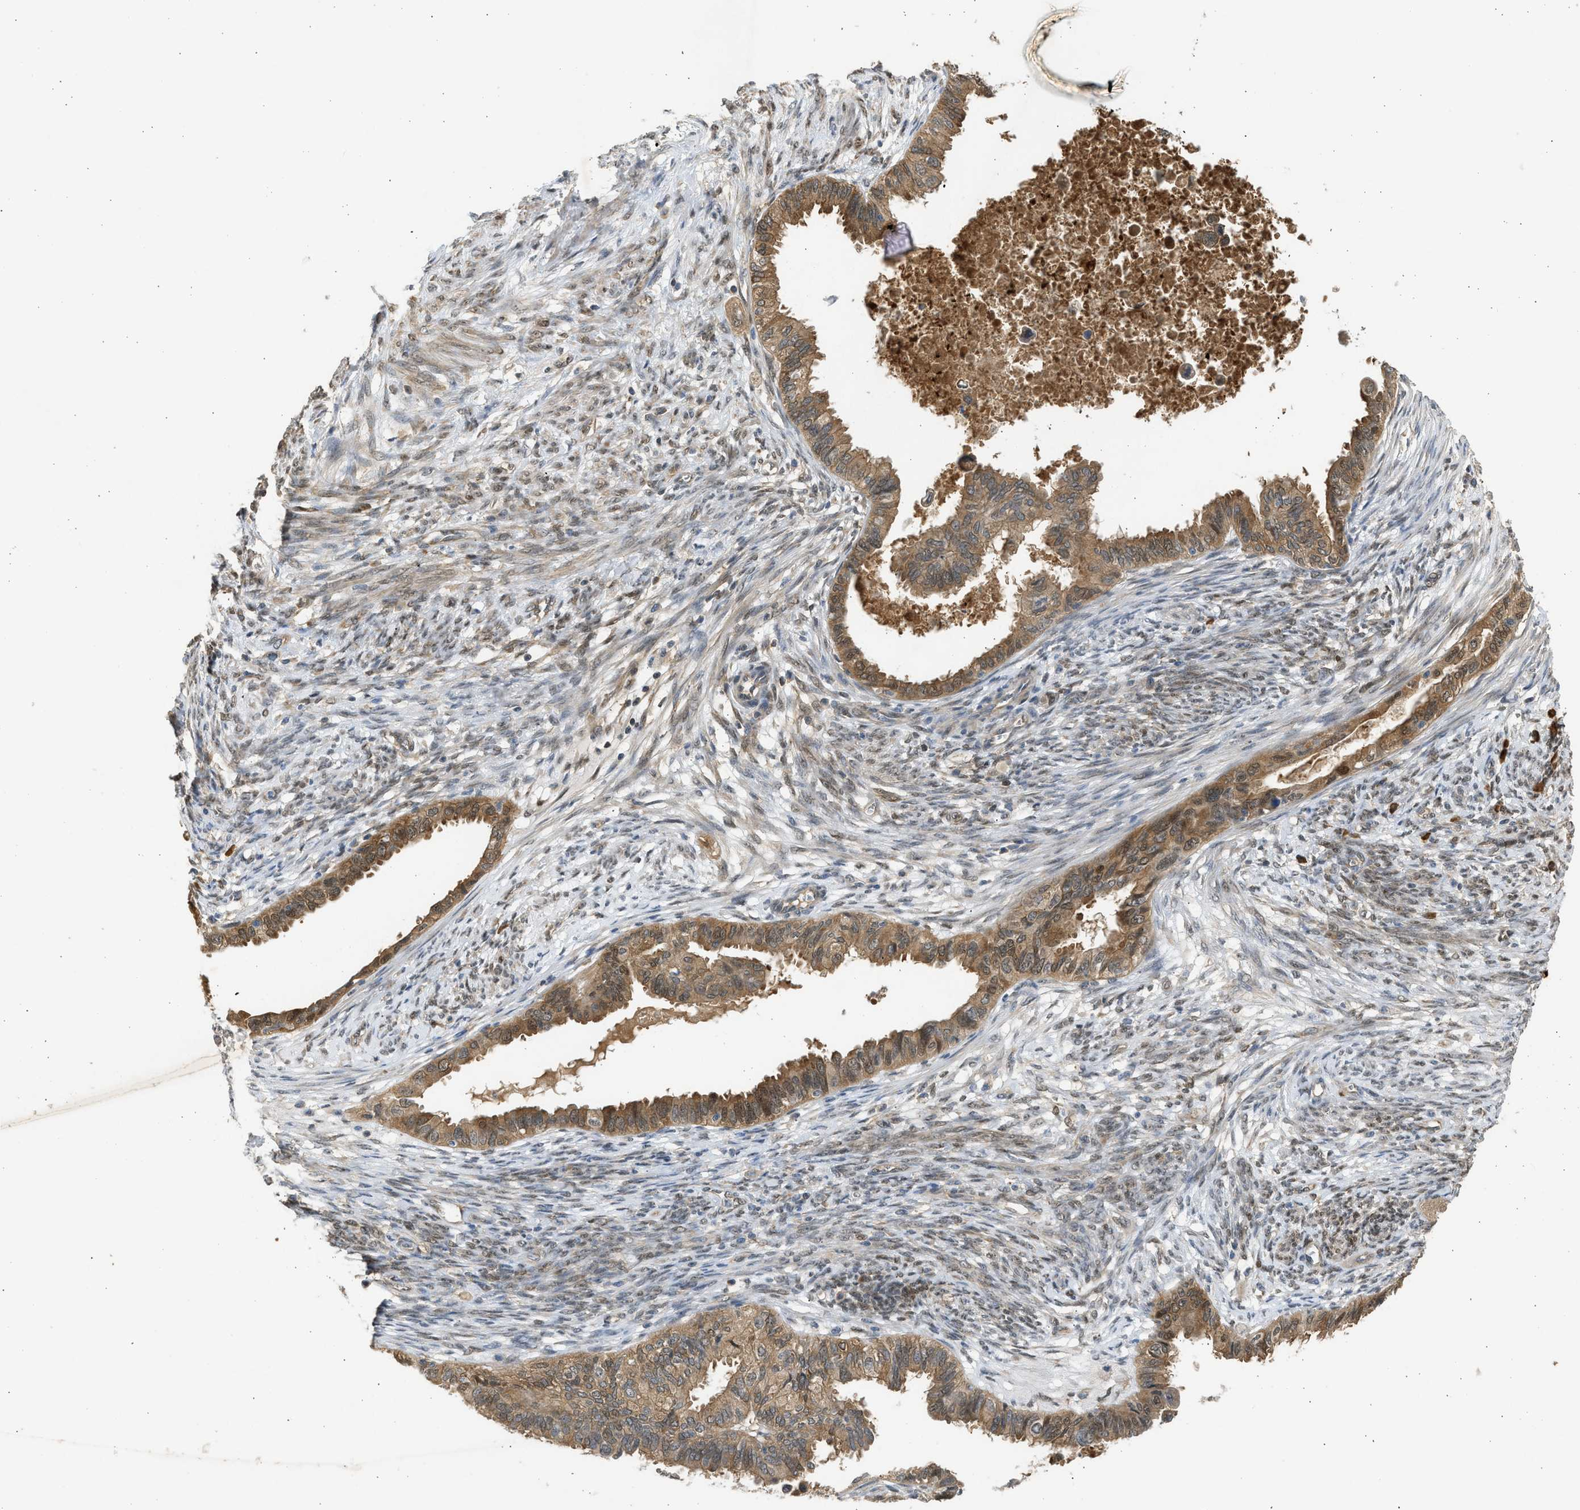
{"staining": {"intensity": "moderate", "quantity": ">75%", "location": "cytoplasmic/membranous"}, "tissue": "cervical cancer", "cell_type": "Tumor cells", "image_type": "cancer", "snomed": [{"axis": "morphology", "description": "Normal tissue, NOS"}, {"axis": "morphology", "description": "Adenocarcinoma, NOS"}, {"axis": "topography", "description": "Cervix"}, {"axis": "topography", "description": "Endometrium"}], "caption": "An IHC image of tumor tissue is shown. Protein staining in brown labels moderate cytoplasmic/membranous positivity in cervical adenocarcinoma within tumor cells. The protein of interest is stained brown, and the nuclei are stained in blue (DAB IHC with brightfield microscopy, high magnification).", "gene": "MAPK7", "patient": {"sex": "female", "age": 86}}